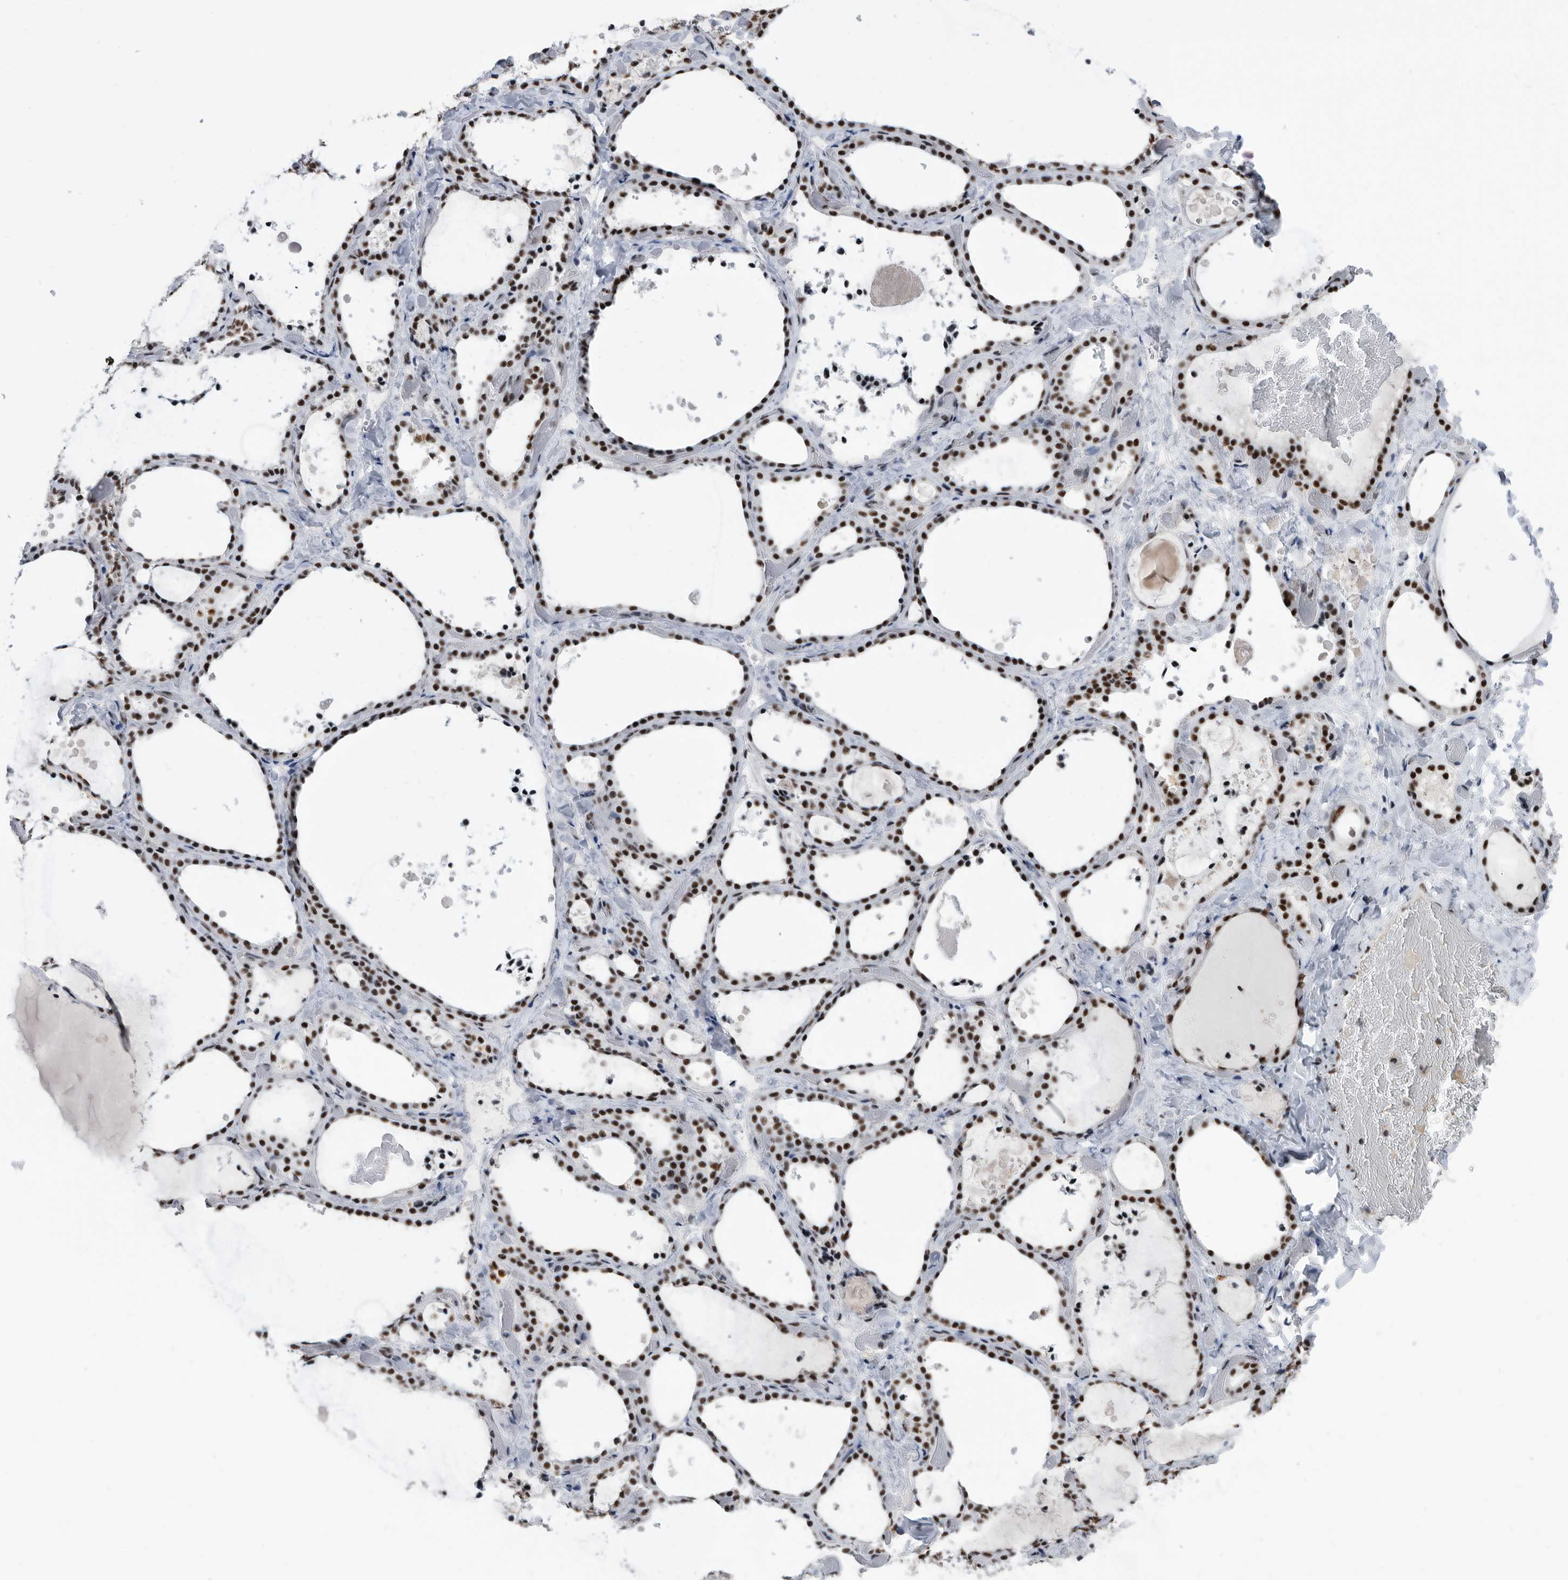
{"staining": {"intensity": "strong", "quantity": ">75%", "location": "nuclear"}, "tissue": "thyroid gland", "cell_type": "Glandular cells", "image_type": "normal", "snomed": [{"axis": "morphology", "description": "Normal tissue, NOS"}, {"axis": "topography", "description": "Thyroid gland"}], "caption": "This is a micrograph of immunohistochemistry staining of normal thyroid gland, which shows strong staining in the nuclear of glandular cells.", "gene": "SF3A1", "patient": {"sex": "female", "age": 44}}